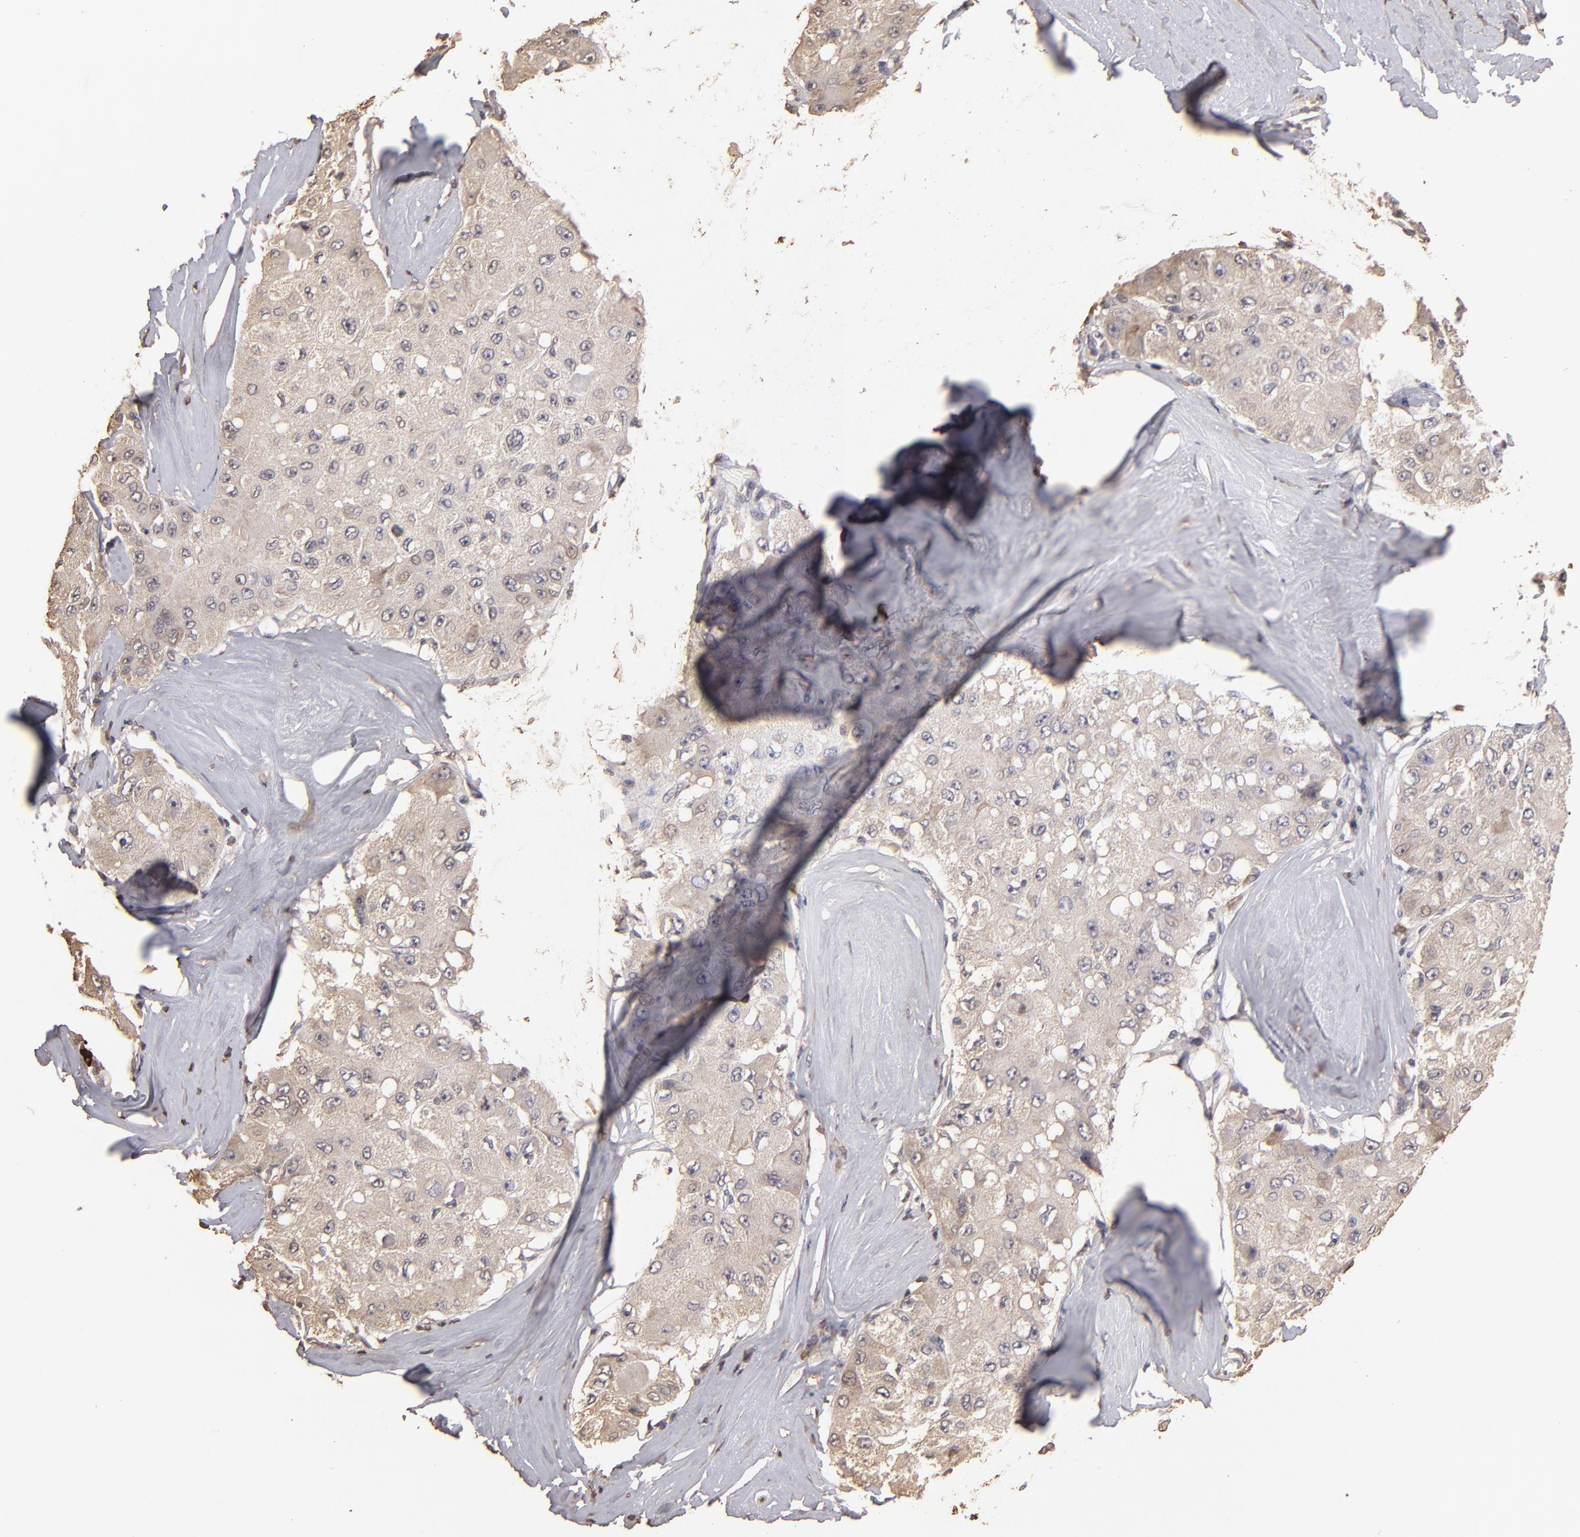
{"staining": {"intensity": "moderate", "quantity": ">75%", "location": "cytoplasmic/membranous"}, "tissue": "liver cancer", "cell_type": "Tumor cells", "image_type": "cancer", "snomed": [{"axis": "morphology", "description": "Carcinoma, Hepatocellular, NOS"}, {"axis": "topography", "description": "Liver"}], "caption": "Human hepatocellular carcinoma (liver) stained for a protein (brown) exhibits moderate cytoplasmic/membranous positive staining in about >75% of tumor cells.", "gene": "OPHN1", "patient": {"sex": "male", "age": 80}}